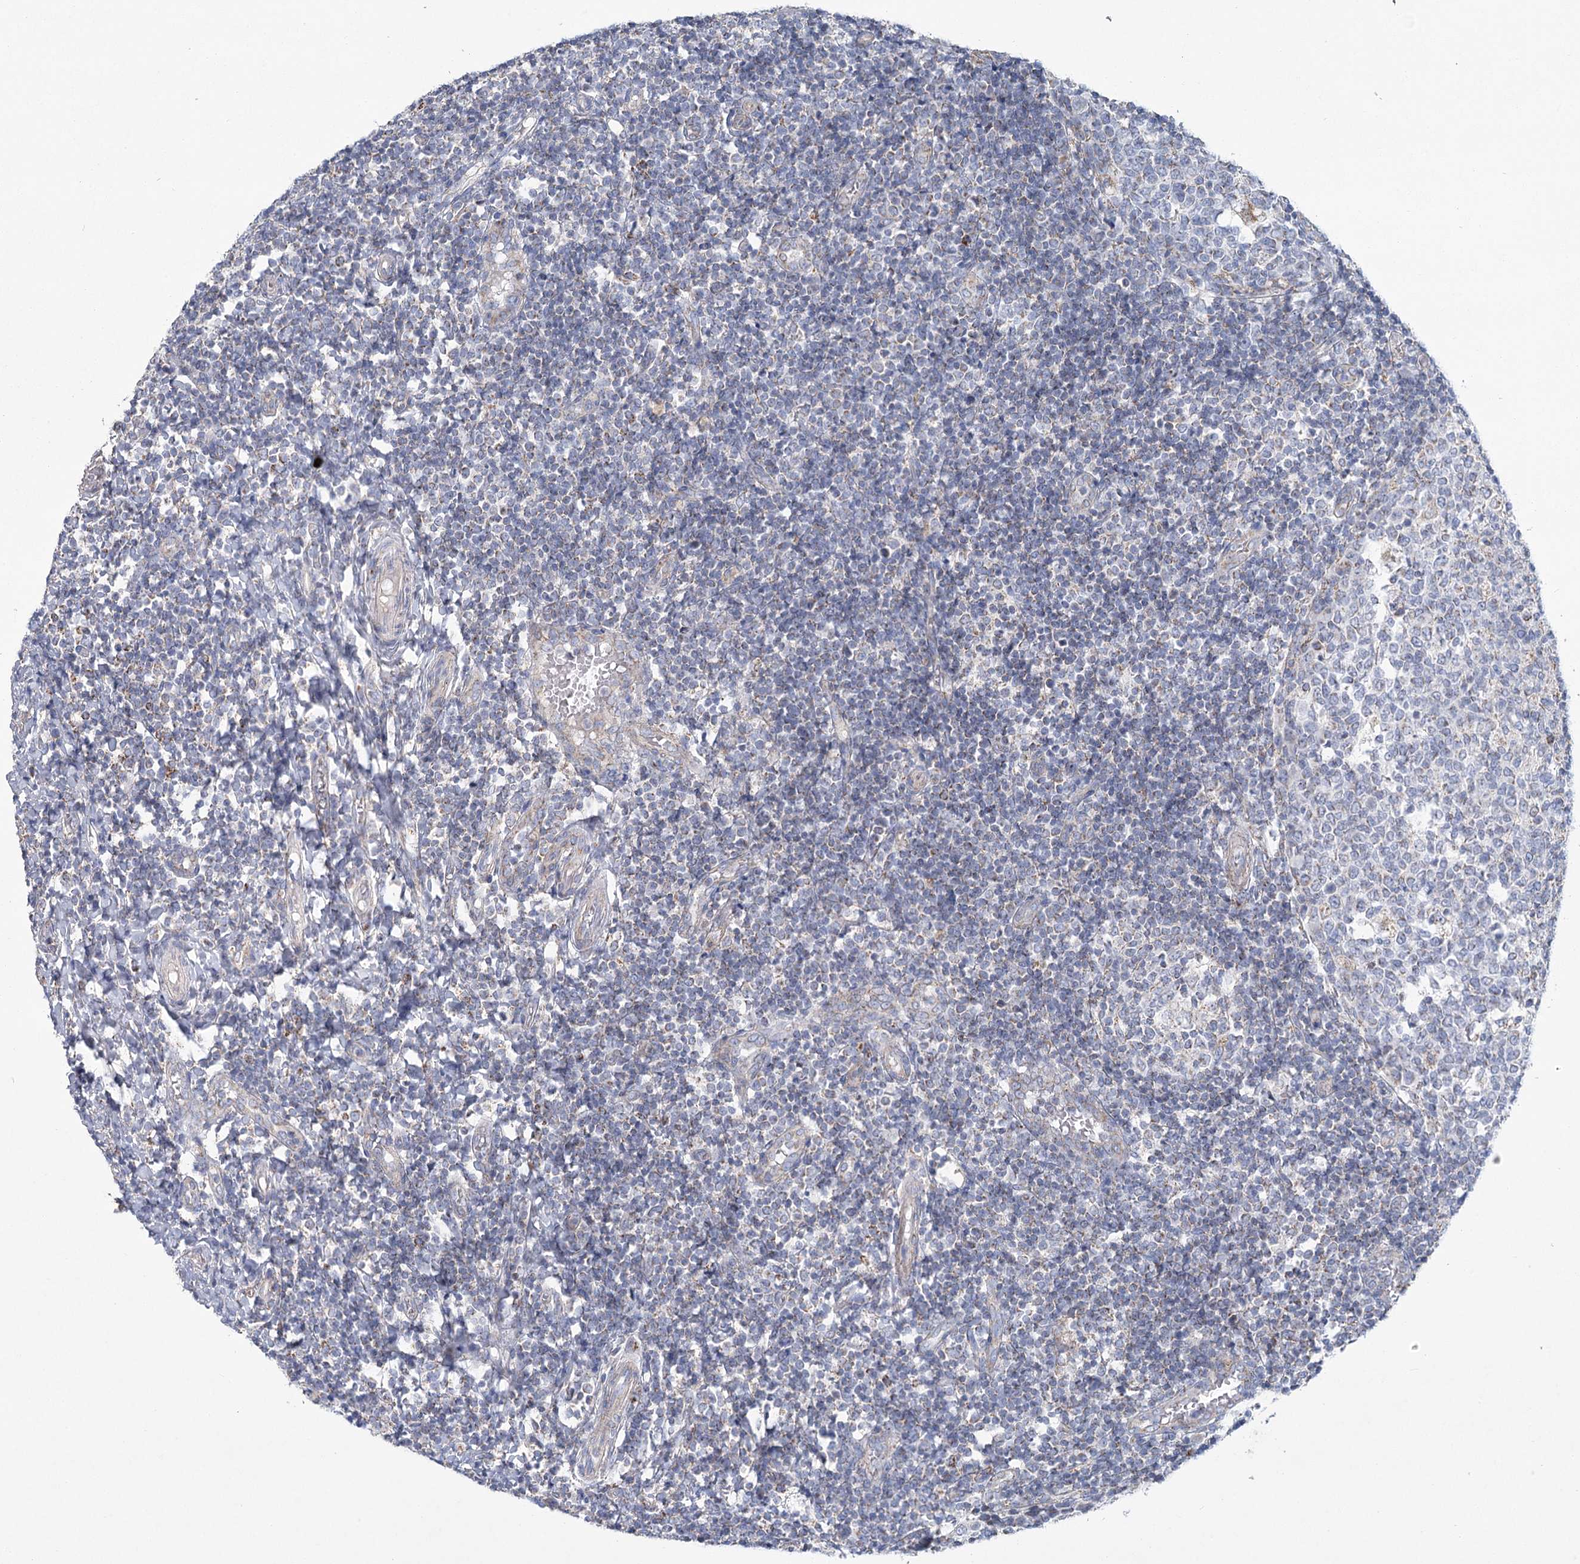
{"staining": {"intensity": "negative", "quantity": "none", "location": "none"}, "tissue": "tonsil", "cell_type": "Germinal center cells", "image_type": "normal", "snomed": [{"axis": "morphology", "description": "Normal tissue, NOS"}, {"axis": "topography", "description": "Tonsil"}], "caption": "This is a micrograph of immunohistochemistry (IHC) staining of benign tonsil, which shows no expression in germinal center cells.", "gene": "SNX7", "patient": {"sex": "female", "age": 19}}